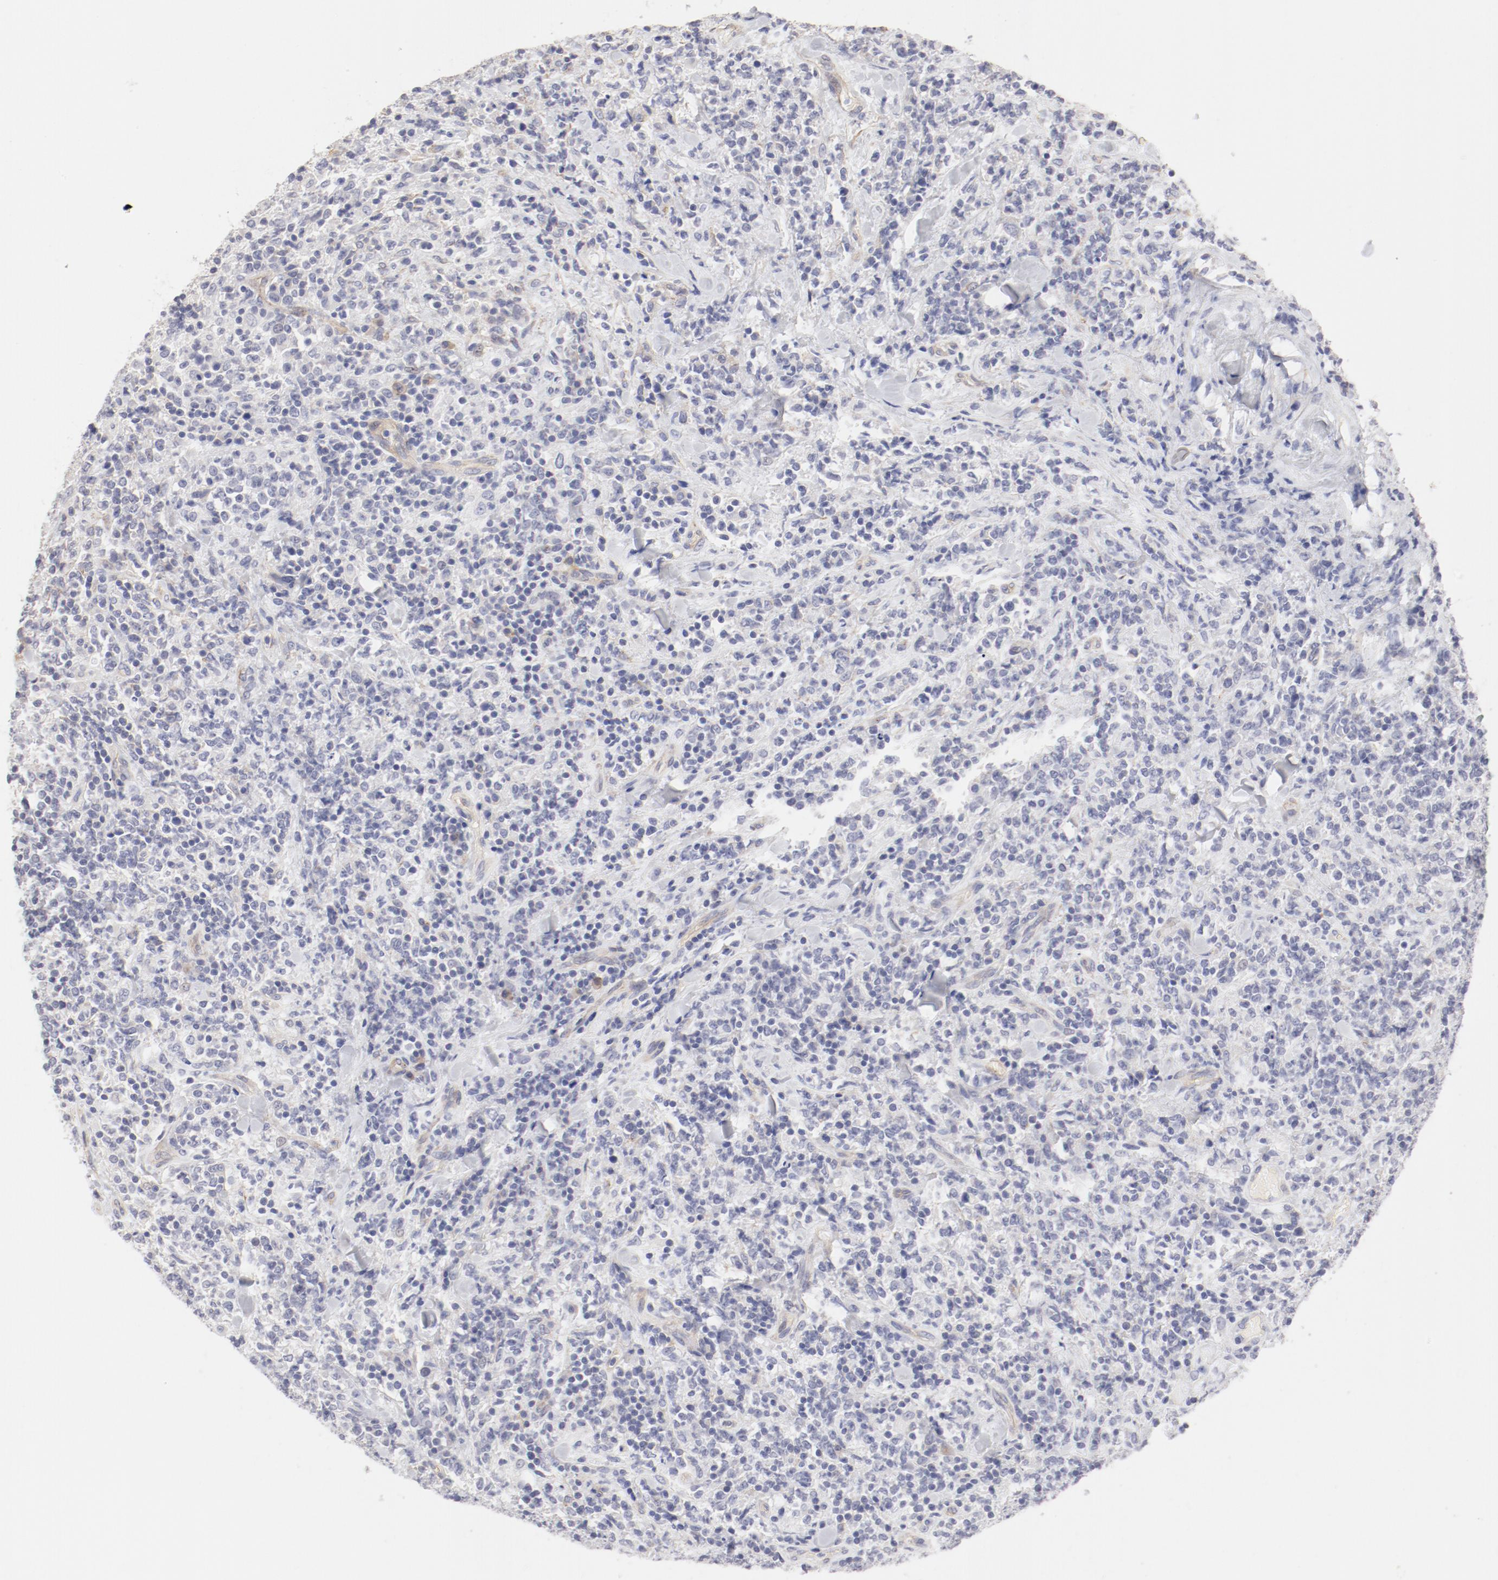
{"staining": {"intensity": "negative", "quantity": "none", "location": "none"}, "tissue": "lymphoma", "cell_type": "Tumor cells", "image_type": "cancer", "snomed": [{"axis": "morphology", "description": "Malignant lymphoma, non-Hodgkin's type, High grade"}, {"axis": "topography", "description": "Soft tissue"}], "caption": "The micrograph demonstrates no significant staining in tumor cells of high-grade malignant lymphoma, non-Hodgkin's type.", "gene": "LAX1", "patient": {"sex": "male", "age": 18}}